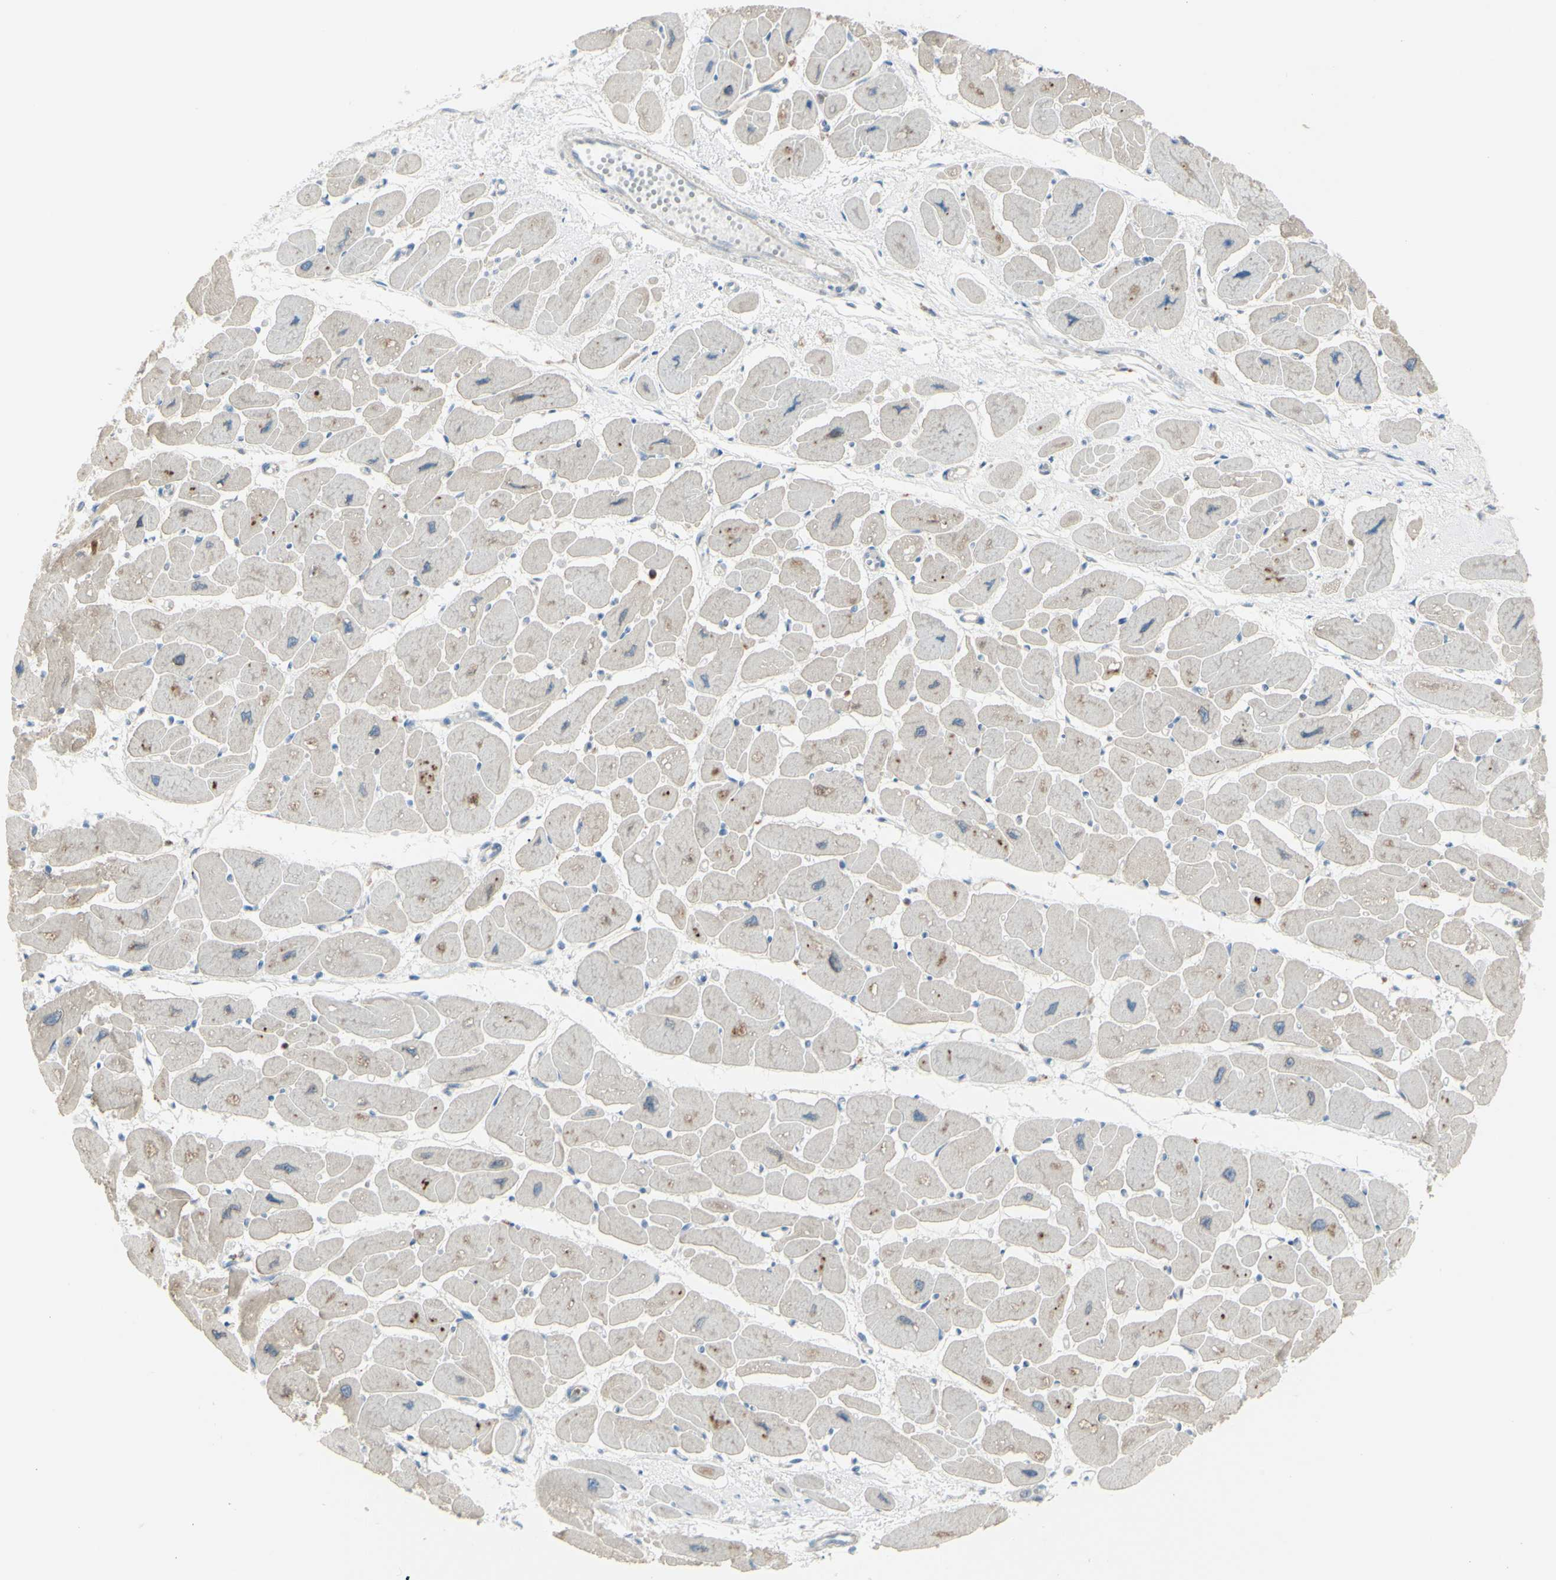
{"staining": {"intensity": "moderate", "quantity": ">75%", "location": "cytoplasmic/membranous"}, "tissue": "heart muscle", "cell_type": "Cardiomyocytes", "image_type": "normal", "snomed": [{"axis": "morphology", "description": "Normal tissue, NOS"}, {"axis": "topography", "description": "Heart"}], "caption": "High-power microscopy captured an IHC image of unremarkable heart muscle, revealing moderate cytoplasmic/membranous positivity in approximately >75% of cardiomyocytes.", "gene": "LMTK2", "patient": {"sex": "female", "age": 54}}